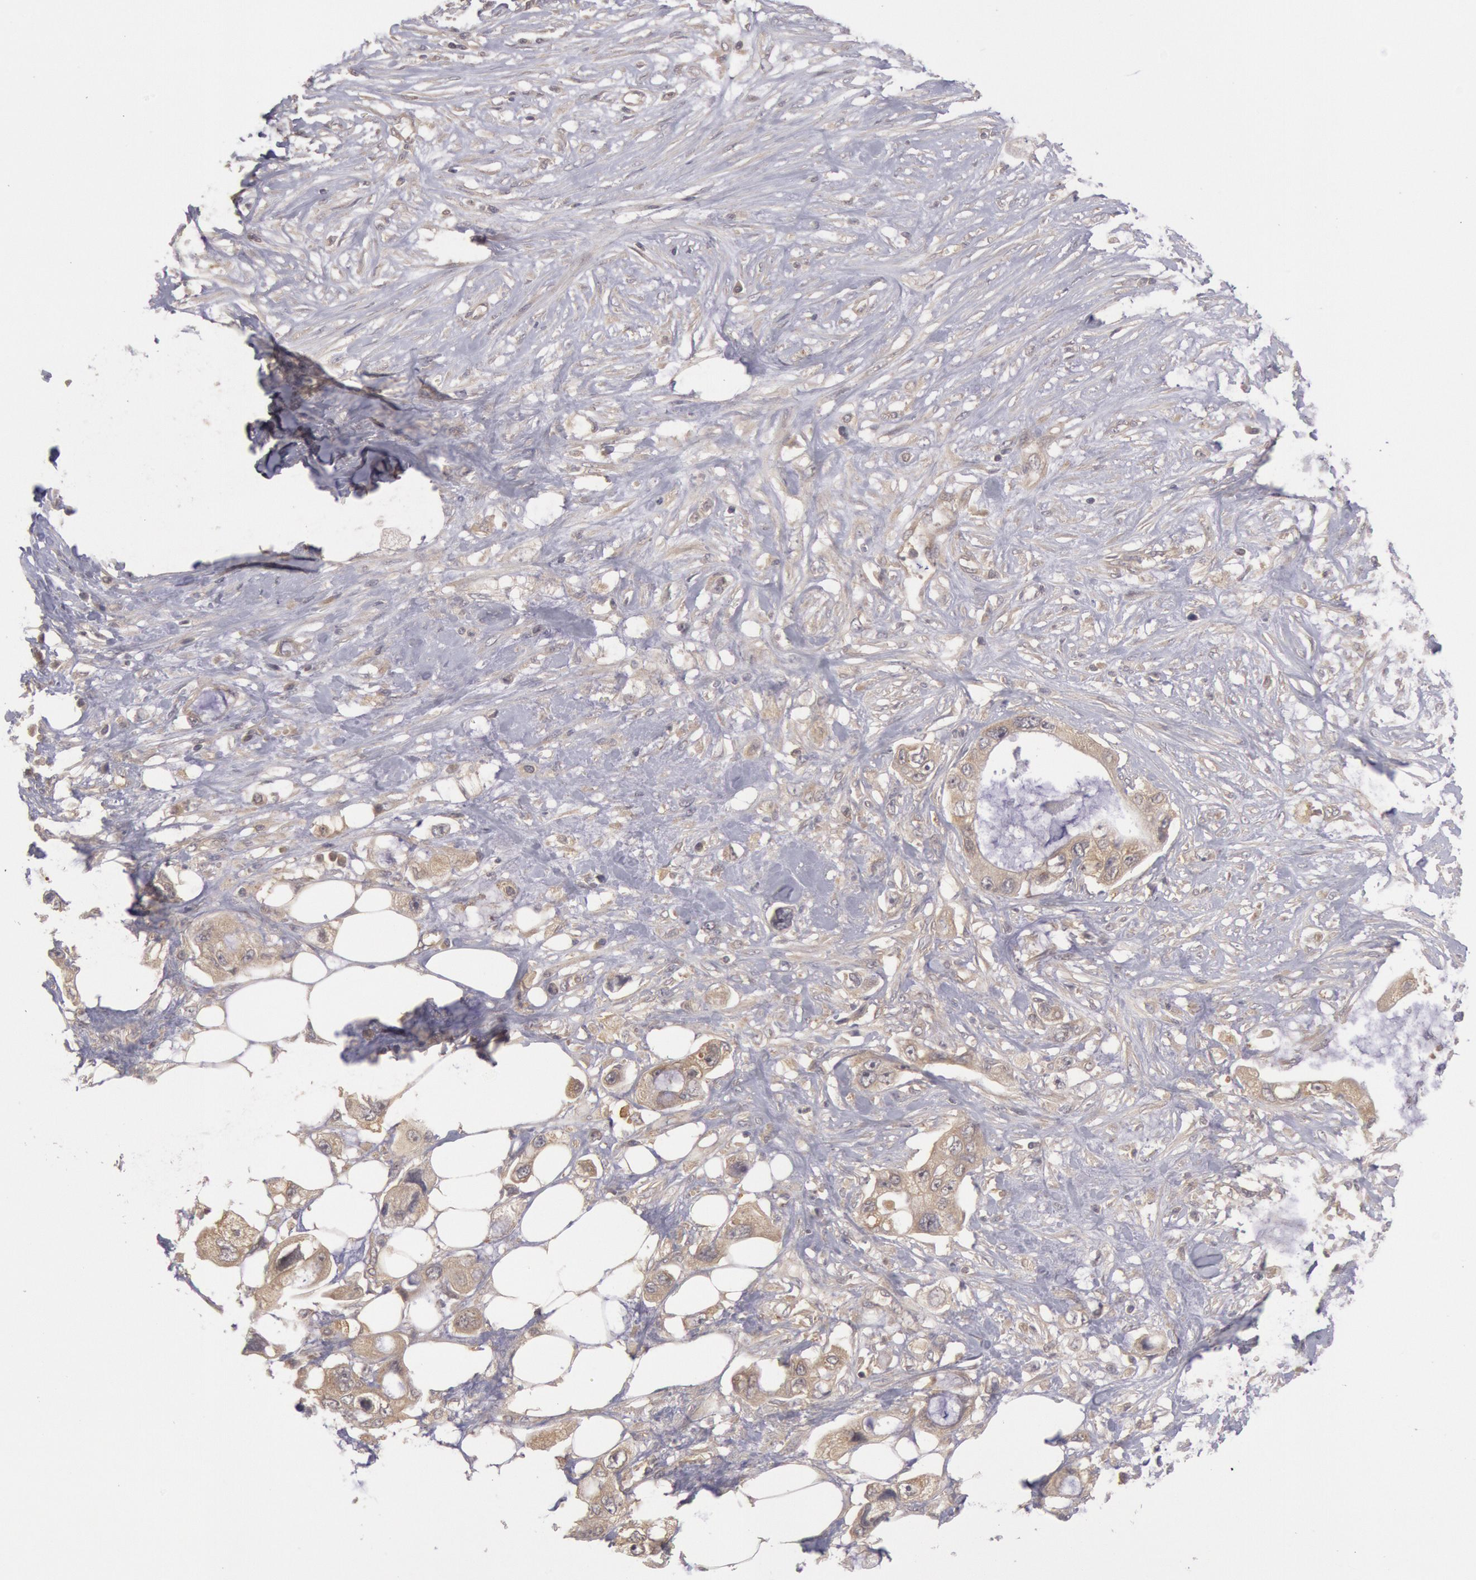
{"staining": {"intensity": "weak", "quantity": ">75%", "location": "cytoplasmic/membranous"}, "tissue": "pancreatic cancer", "cell_type": "Tumor cells", "image_type": "cancer", "snomed": [{"axis": "morphology", "description": "Adenocarcinoma, NOS"}, {"axis": "topography", "description": "Pancreas"}, {"axis": "topography", "description": "Stomach, upper"}], "caption": "The image demonstrates staining of pancreatic adenocarcinoma, revealing weak cytoplasmic/membranous protein staining (brown color) within tumor cells.", "gene": "BRAF", "patient": {"sex": "male", "age": 77}}